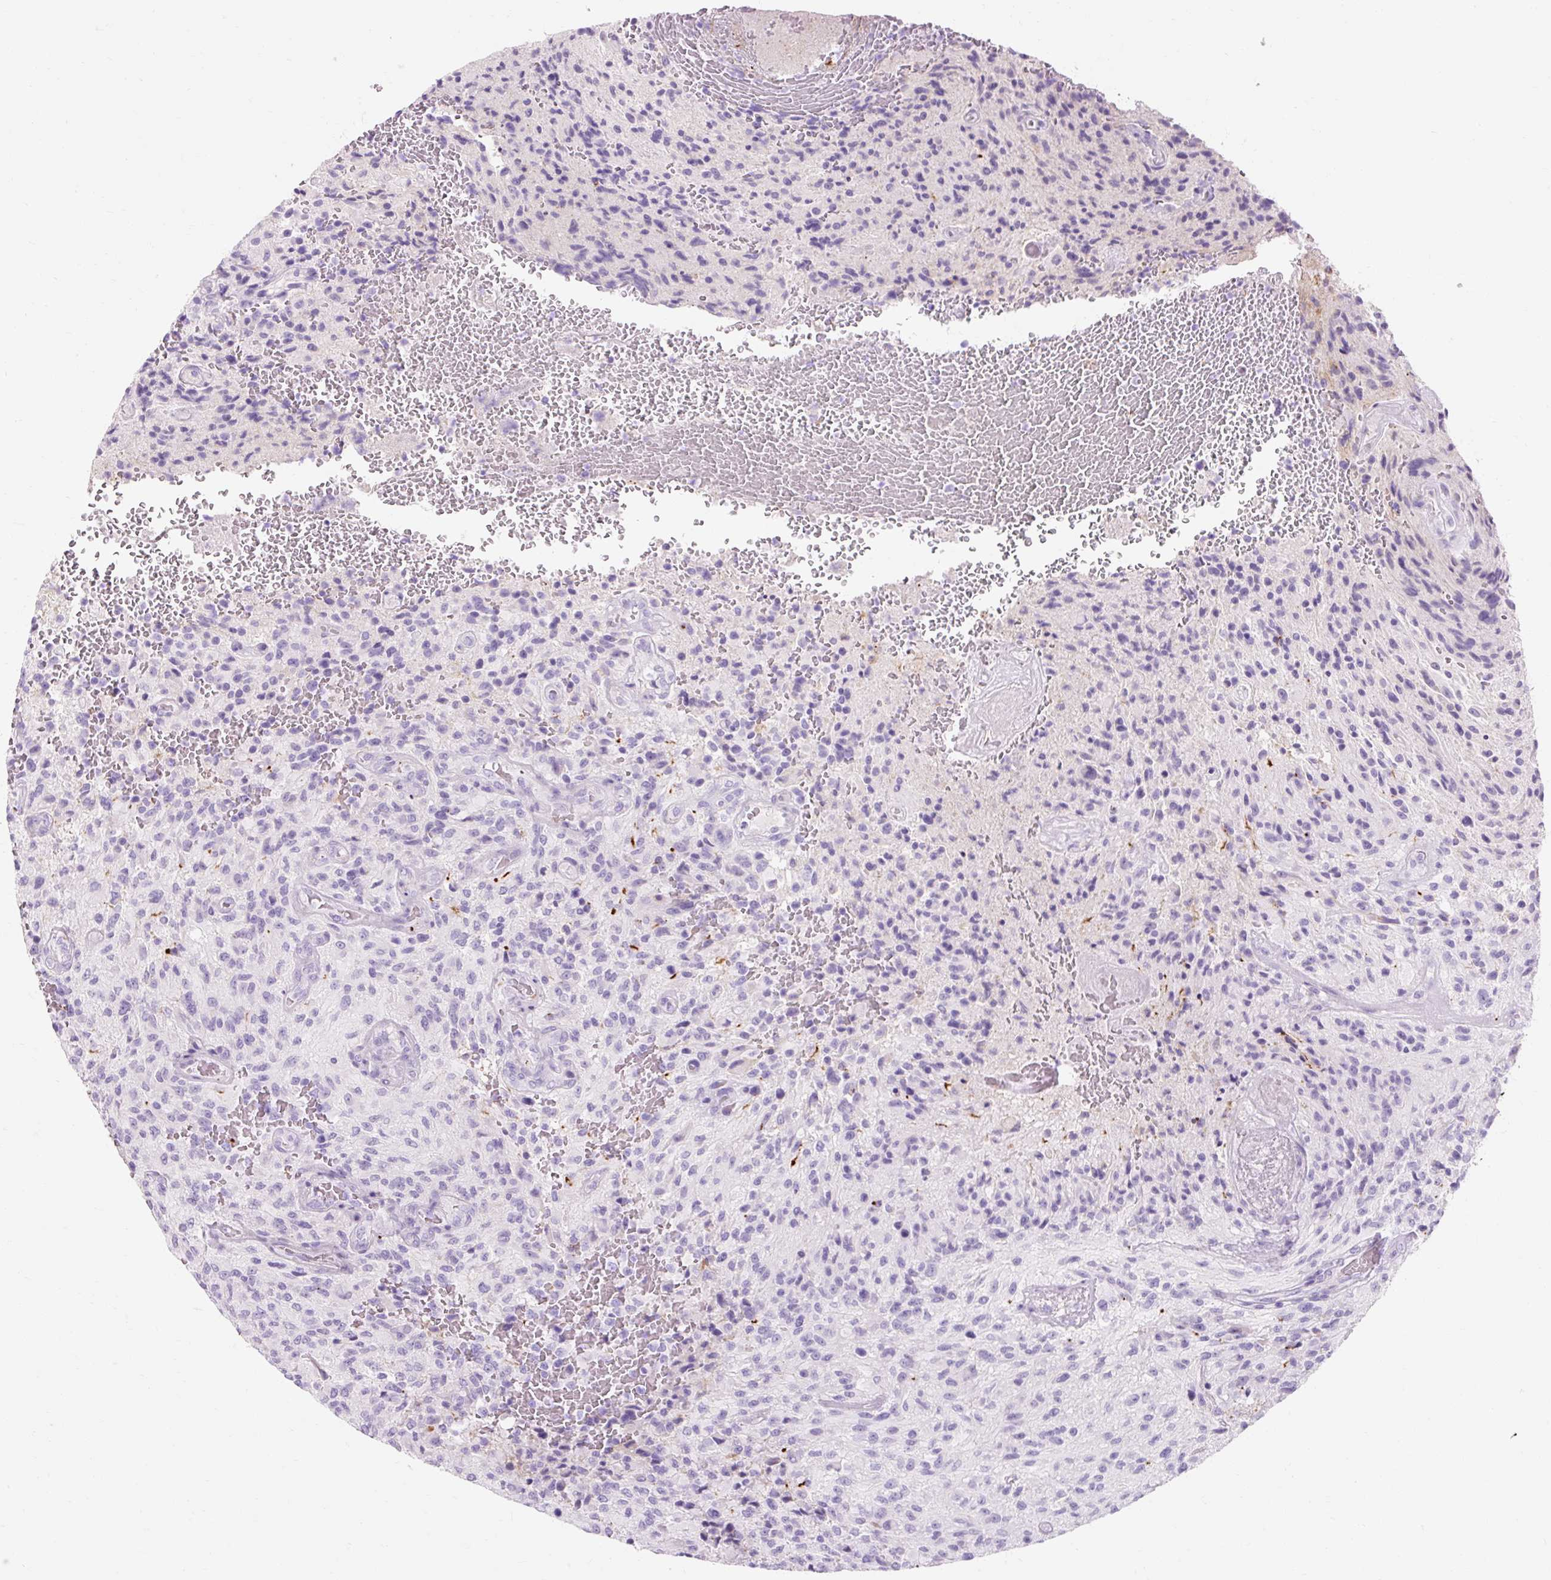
{"staining": {"intensity": "negative", "quantity": "none", "location": "none"}, "tissue": "glioma", "cell_type": "Tumor cells", "image_type": "cancer", "snomed": [{"axis": "morphology", "description": "Normal tissue, NOS"}, {"axis": "morphology", "description": "Glioma, malignant, High grade"}, {"axis": "topography", "description": "Cerebral cortex"}], "caption": "Immunohistochemical staining of malignant glioma (high-grade) displays no significant staining in tumor cells.", "gene": "CLDN25", "patient": {"sex": "male", "age": 56}}